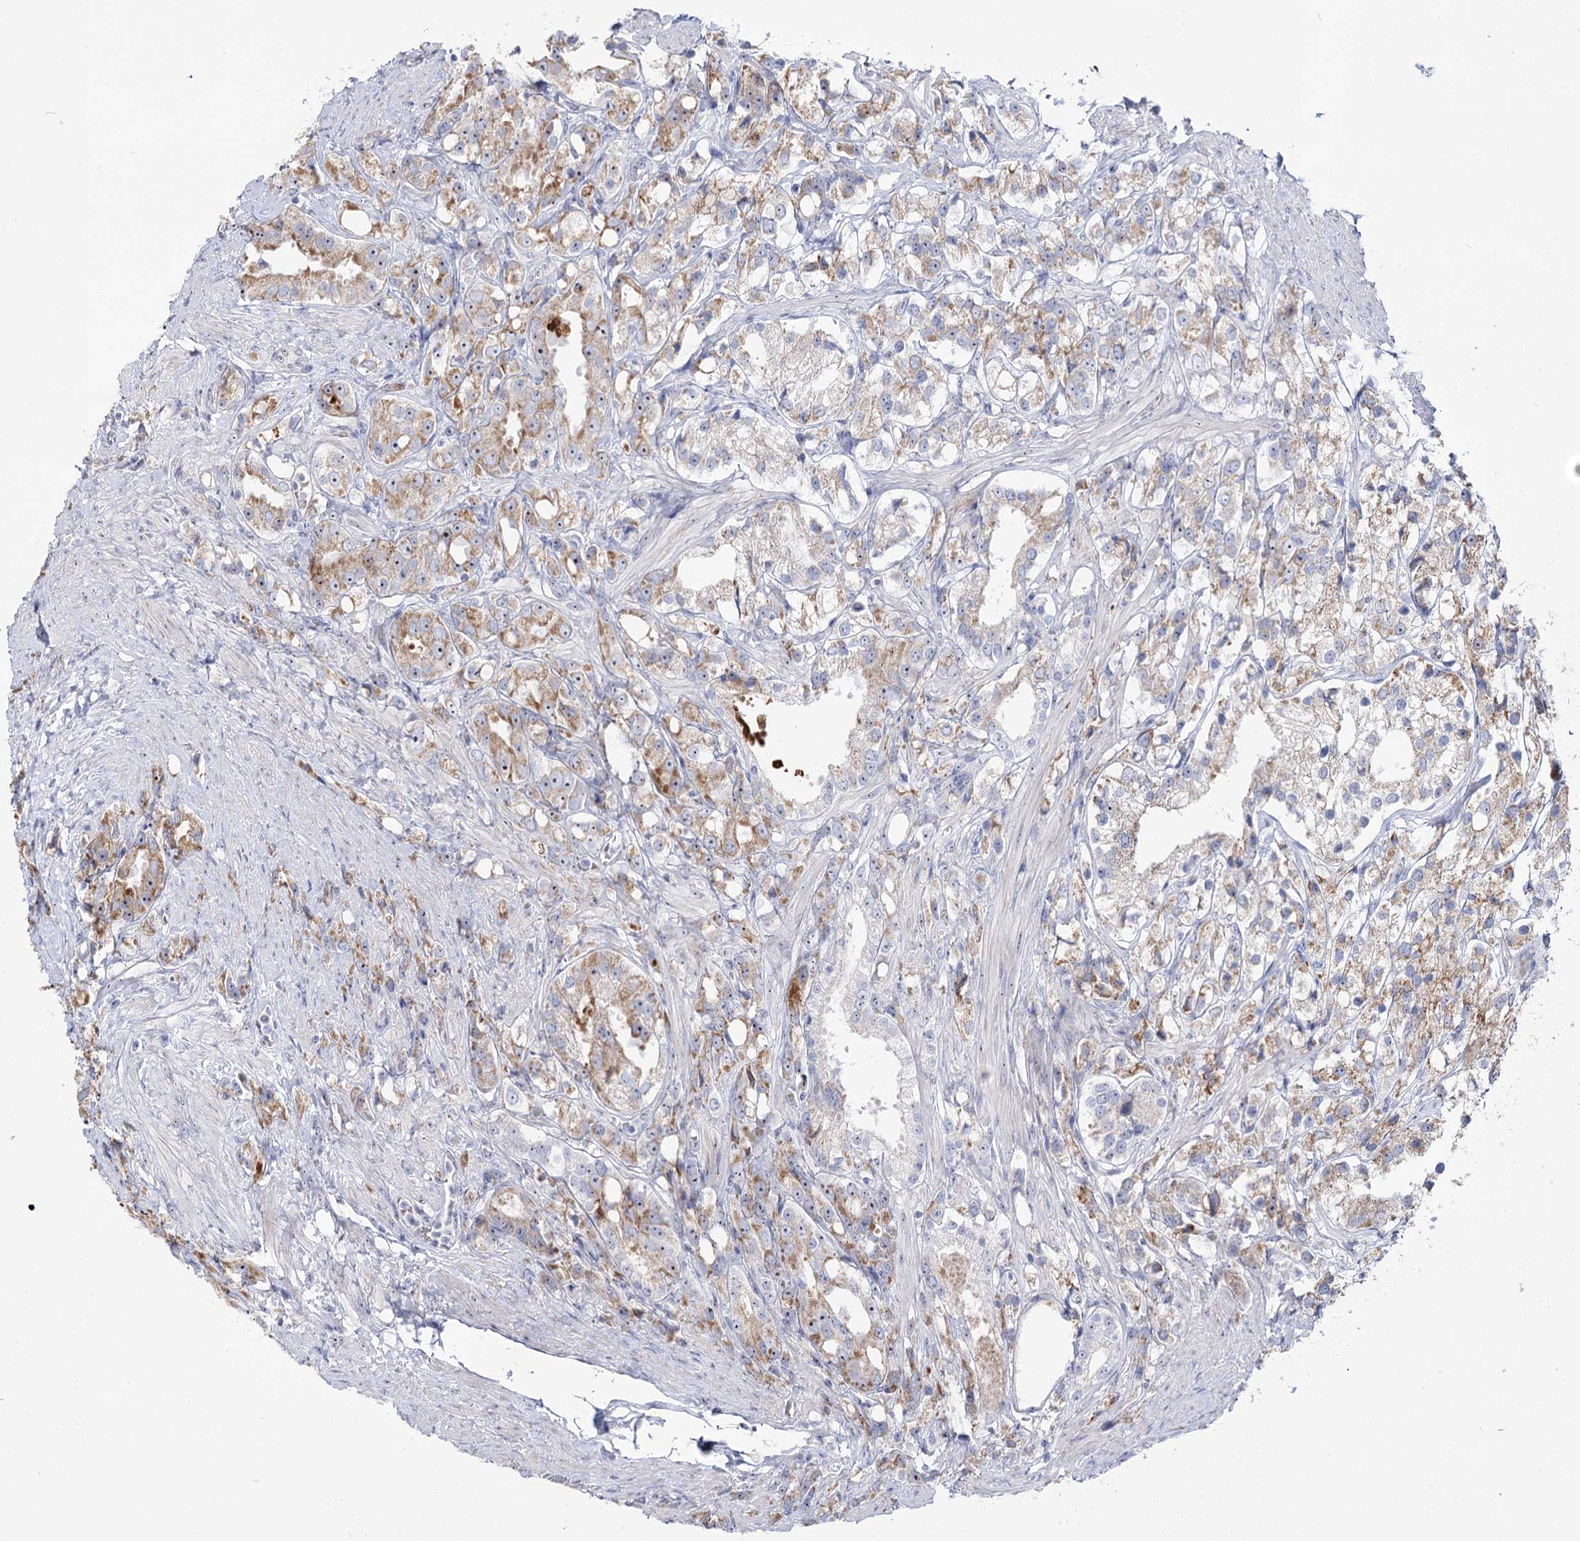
{"staining": {"intensity": "moderate", "quantity": ">75%", "location": "cytoplasmic/membranous,nuclear"}, "tissue": "prostate cancer", "cell_type": "Tumor cells", "image_type": "cancer", "snomed": [{"axis": "morphology", "description": "Adenocarcinoma, NOS"}, {"axis": "topography", "description": "Prostate"}], "caption": "Protein expression analysis of prostate cancer (adenocarcinoma) demonstrates moderate cytoplasmic/membranous and nuclear positivity in about >75% of tumor cells.", "gene": "SUOX", "patient": {"sex": "male", "age": 79}}